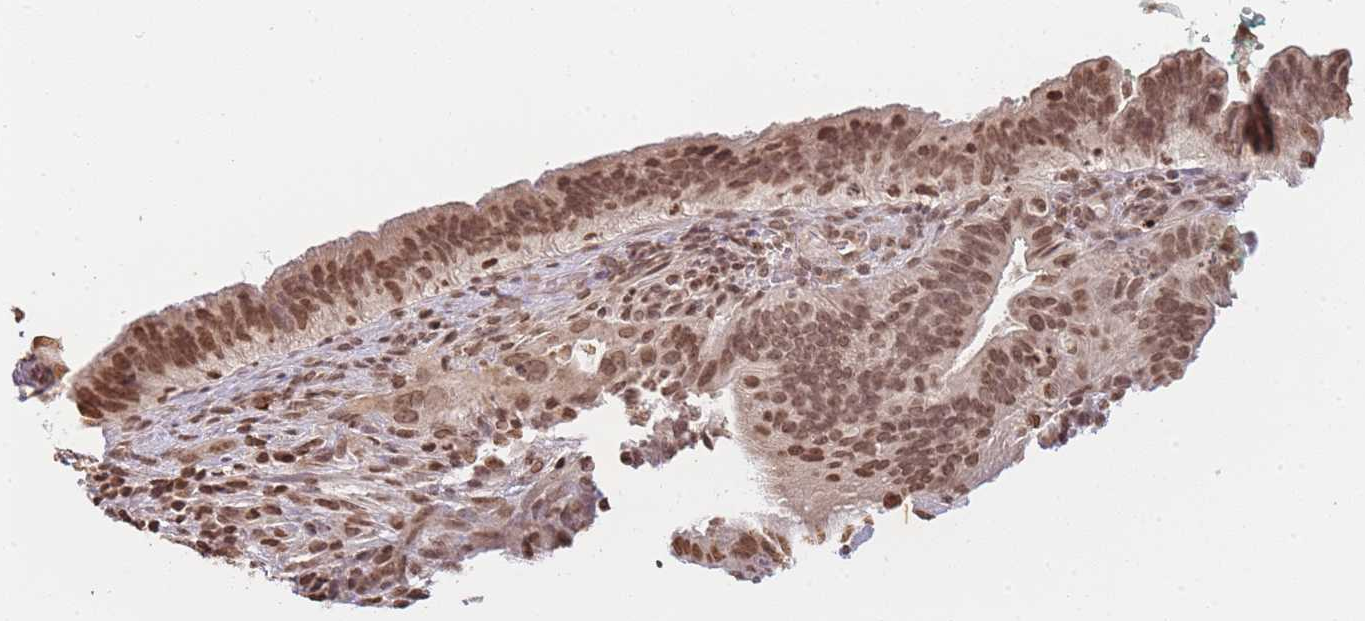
{"staining": {"intensity": "moderate", "quantity": ">75%", "location": "nuclear"}, "tissue": "cervical cancer", "cell_type": "Tumor cells", "image_type": "cancer", "snomed": [{"axis": "morphology", "description": "Adenocarcinoma, NOS"}, {"axis": "topography", "description": "Cervix"}], "caption": "The immunohistochemical stain labels moderate nuclear expression in tumor cells of cervical cancer tissue.", "gene": "WWTR1", "patient": {"sex": "female", "age": 42}}